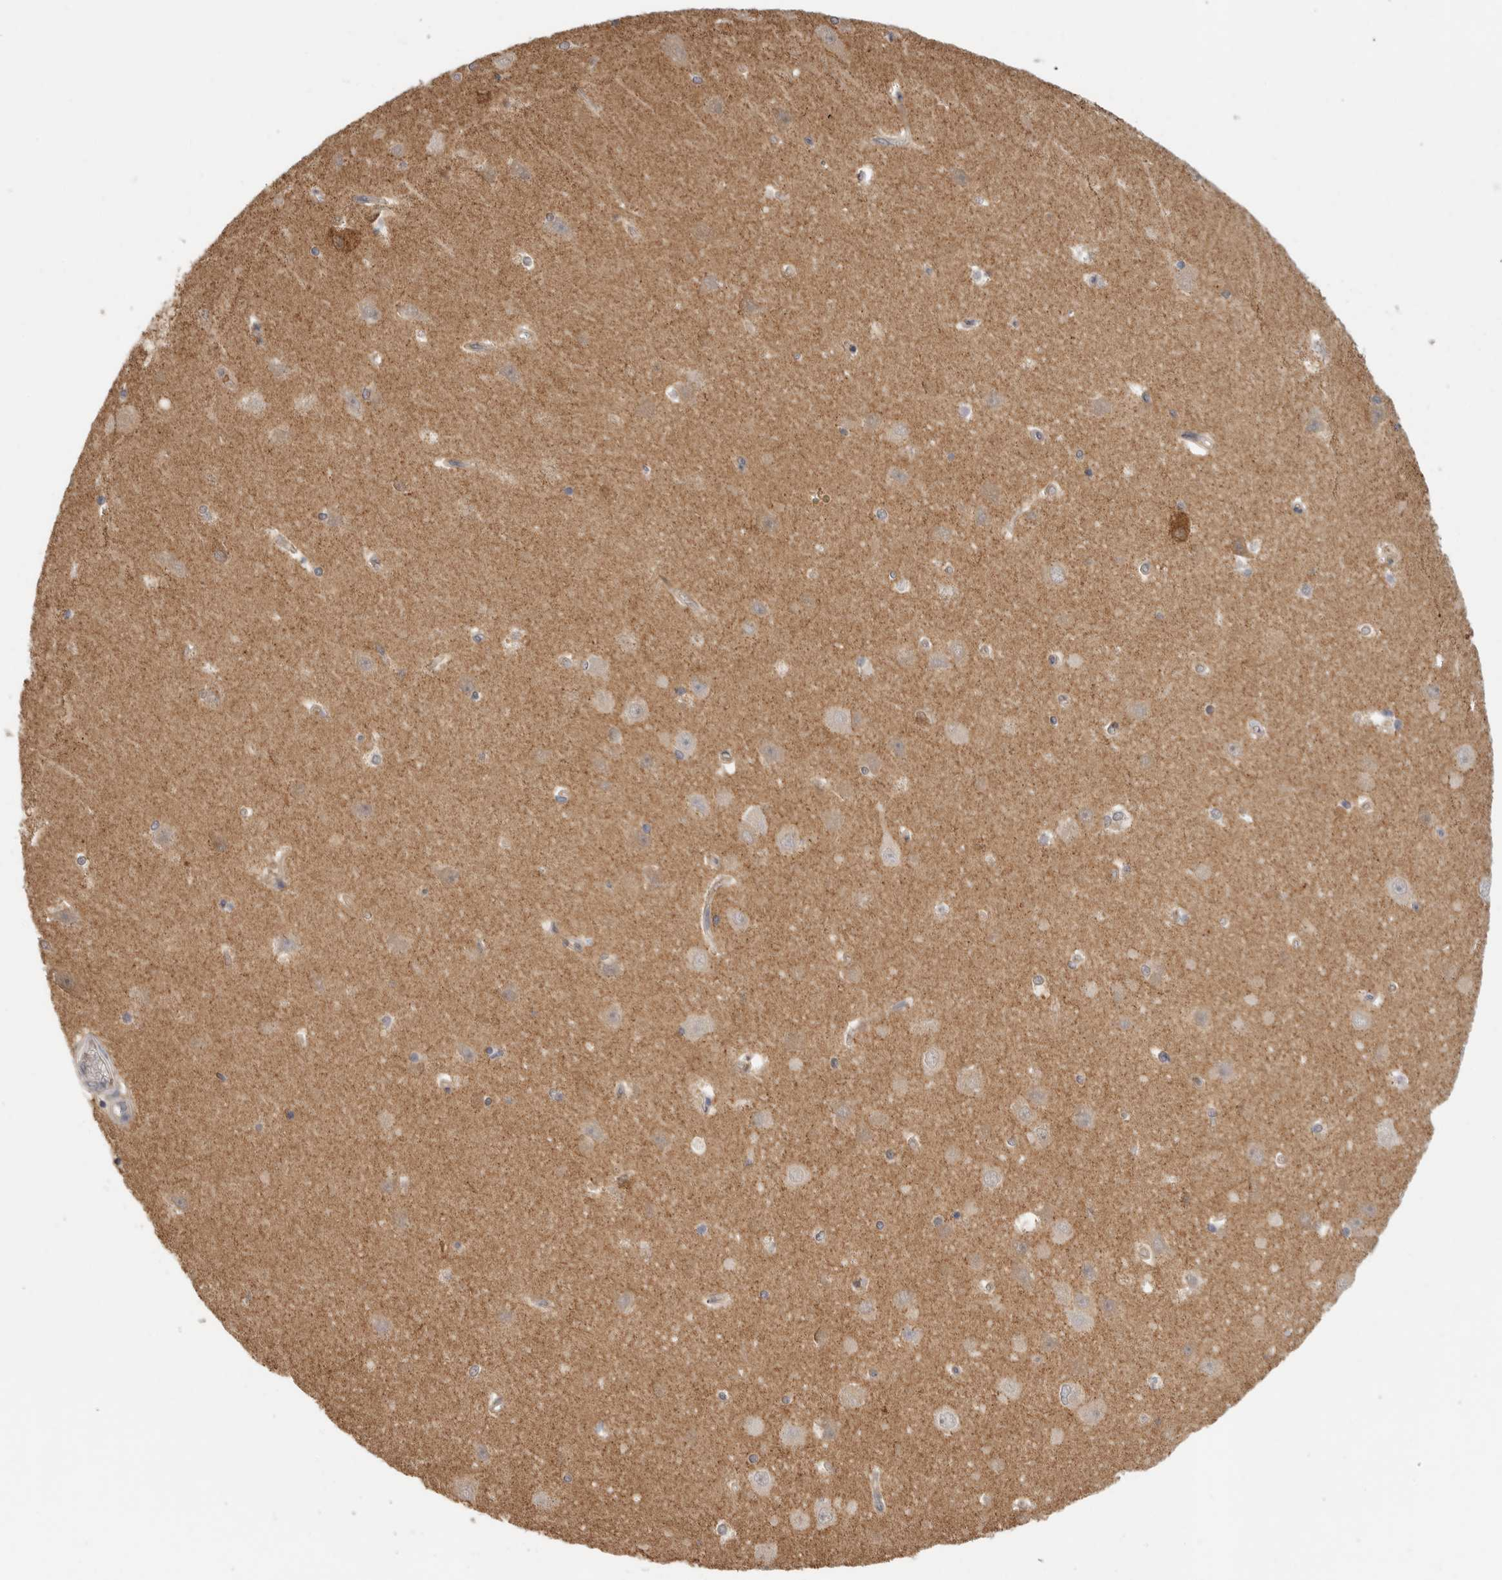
{"staining": {"intensity": "negative", "quantity": "none", "location": "none"}, "tissue": "hippocampus", "cell_type": "Glial cells", "image_type": "normal", "snomed": [{"axis": "morphology", "description": "Normal tissue, NOS"}, {"axis": "topography", "description": "Hippocampus"}], "caption": "IHC histopathology image of normal hippocampus stained for a protein (brown), which reveals no positivity in glial cells.", "gene": "APOL2", "patient": {"sex": "male", "age": 45}}